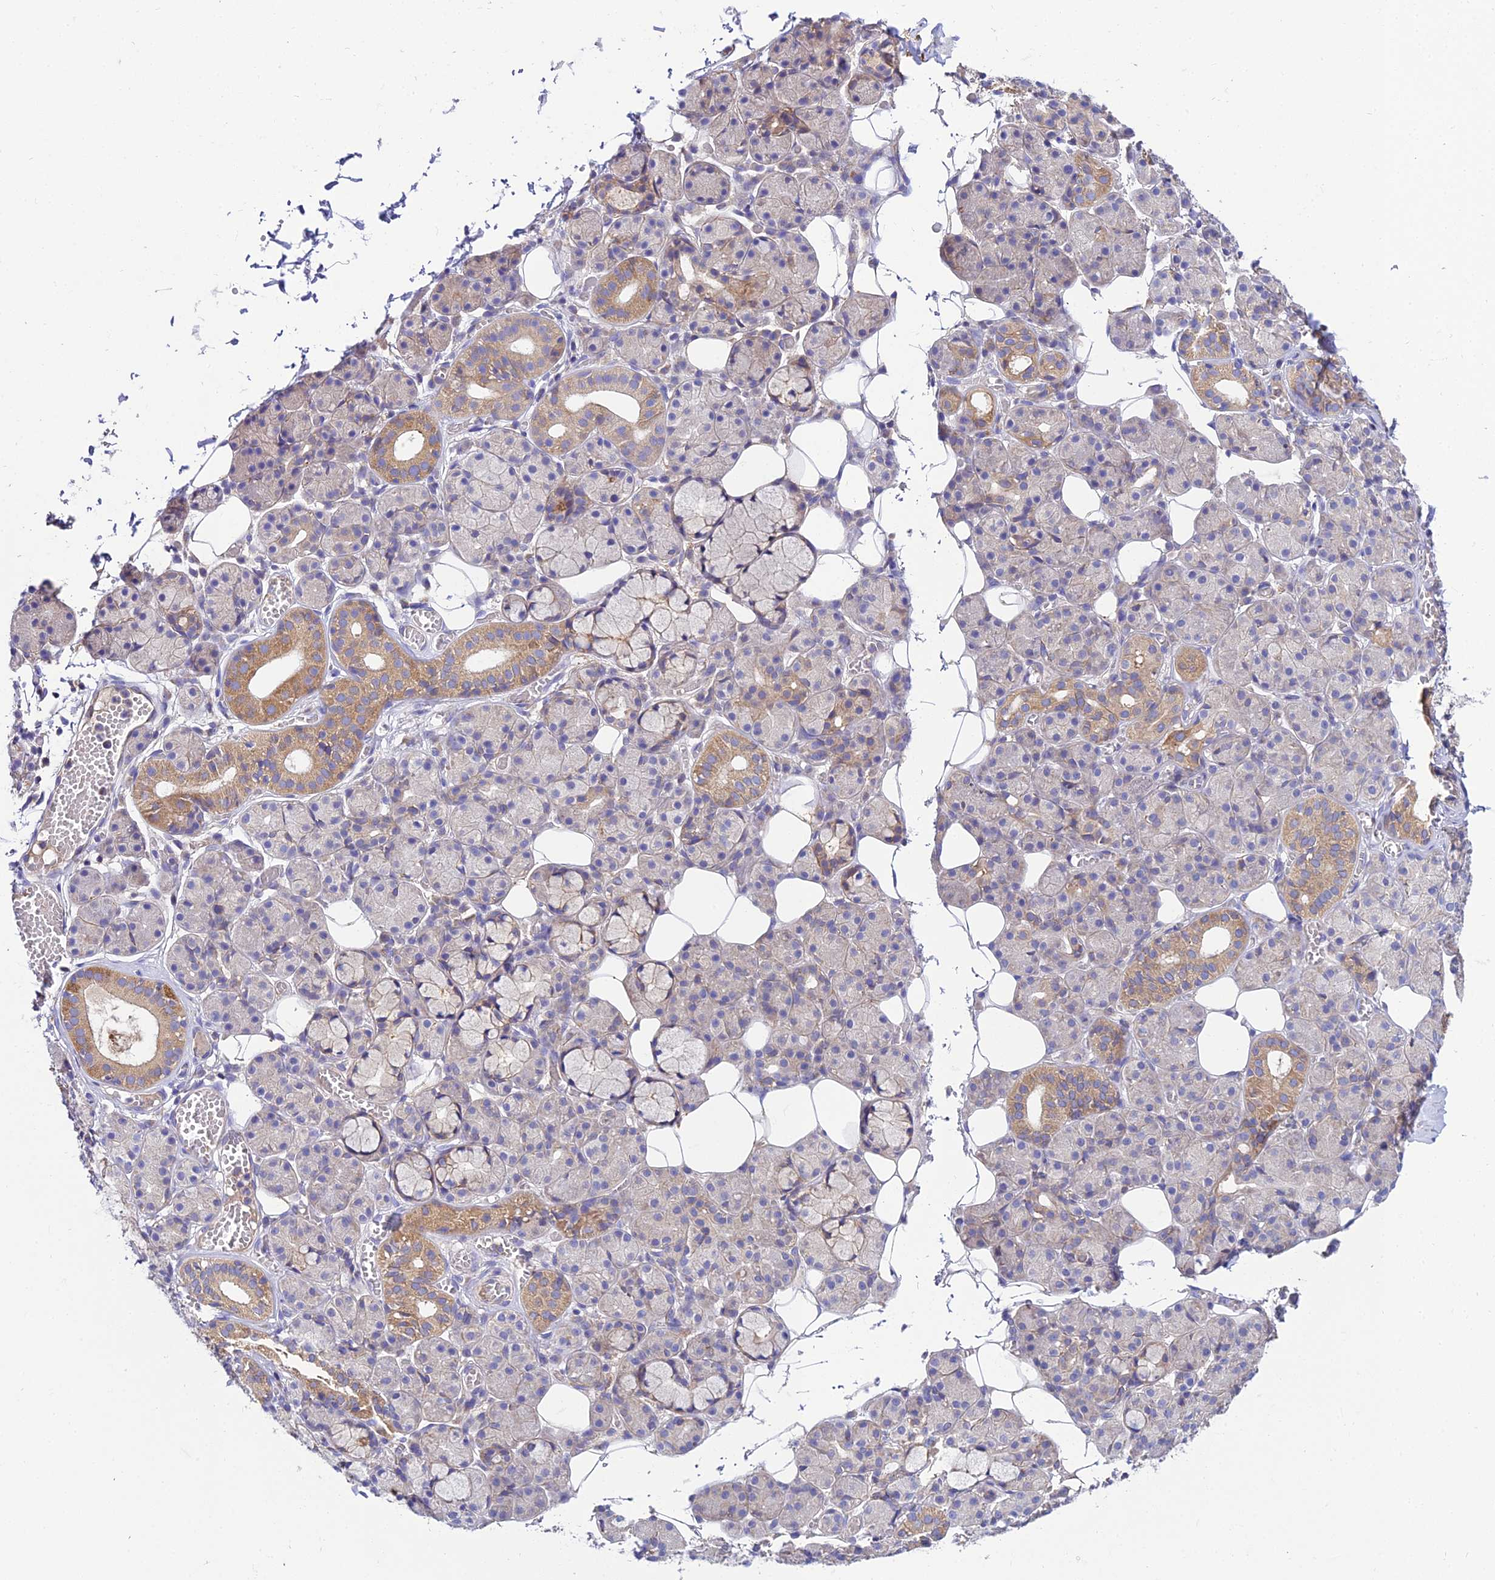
{"staining": {"intensity": "strong", "quantity": "<25%", "location": "cytoplasmic/membranous"}, "tissue": "salivary gland", "cell_type": "Glandular cells", "image_type": "normal", "snomed": [{"axis": "morphology", "description": "Normal tissue, NOS"}, {"axis": "topography", "description": "Salivary gland"}], "caption": "Glandular cells show strong cytoplasmic/membranous positivity in approximately <25% of cells in benign salivary gland. The protein is shown in brown color, while the nuclei are stained blue.", "gene": "NIPSNAP3A", "patient": {"sex": "male", "age": 63}}